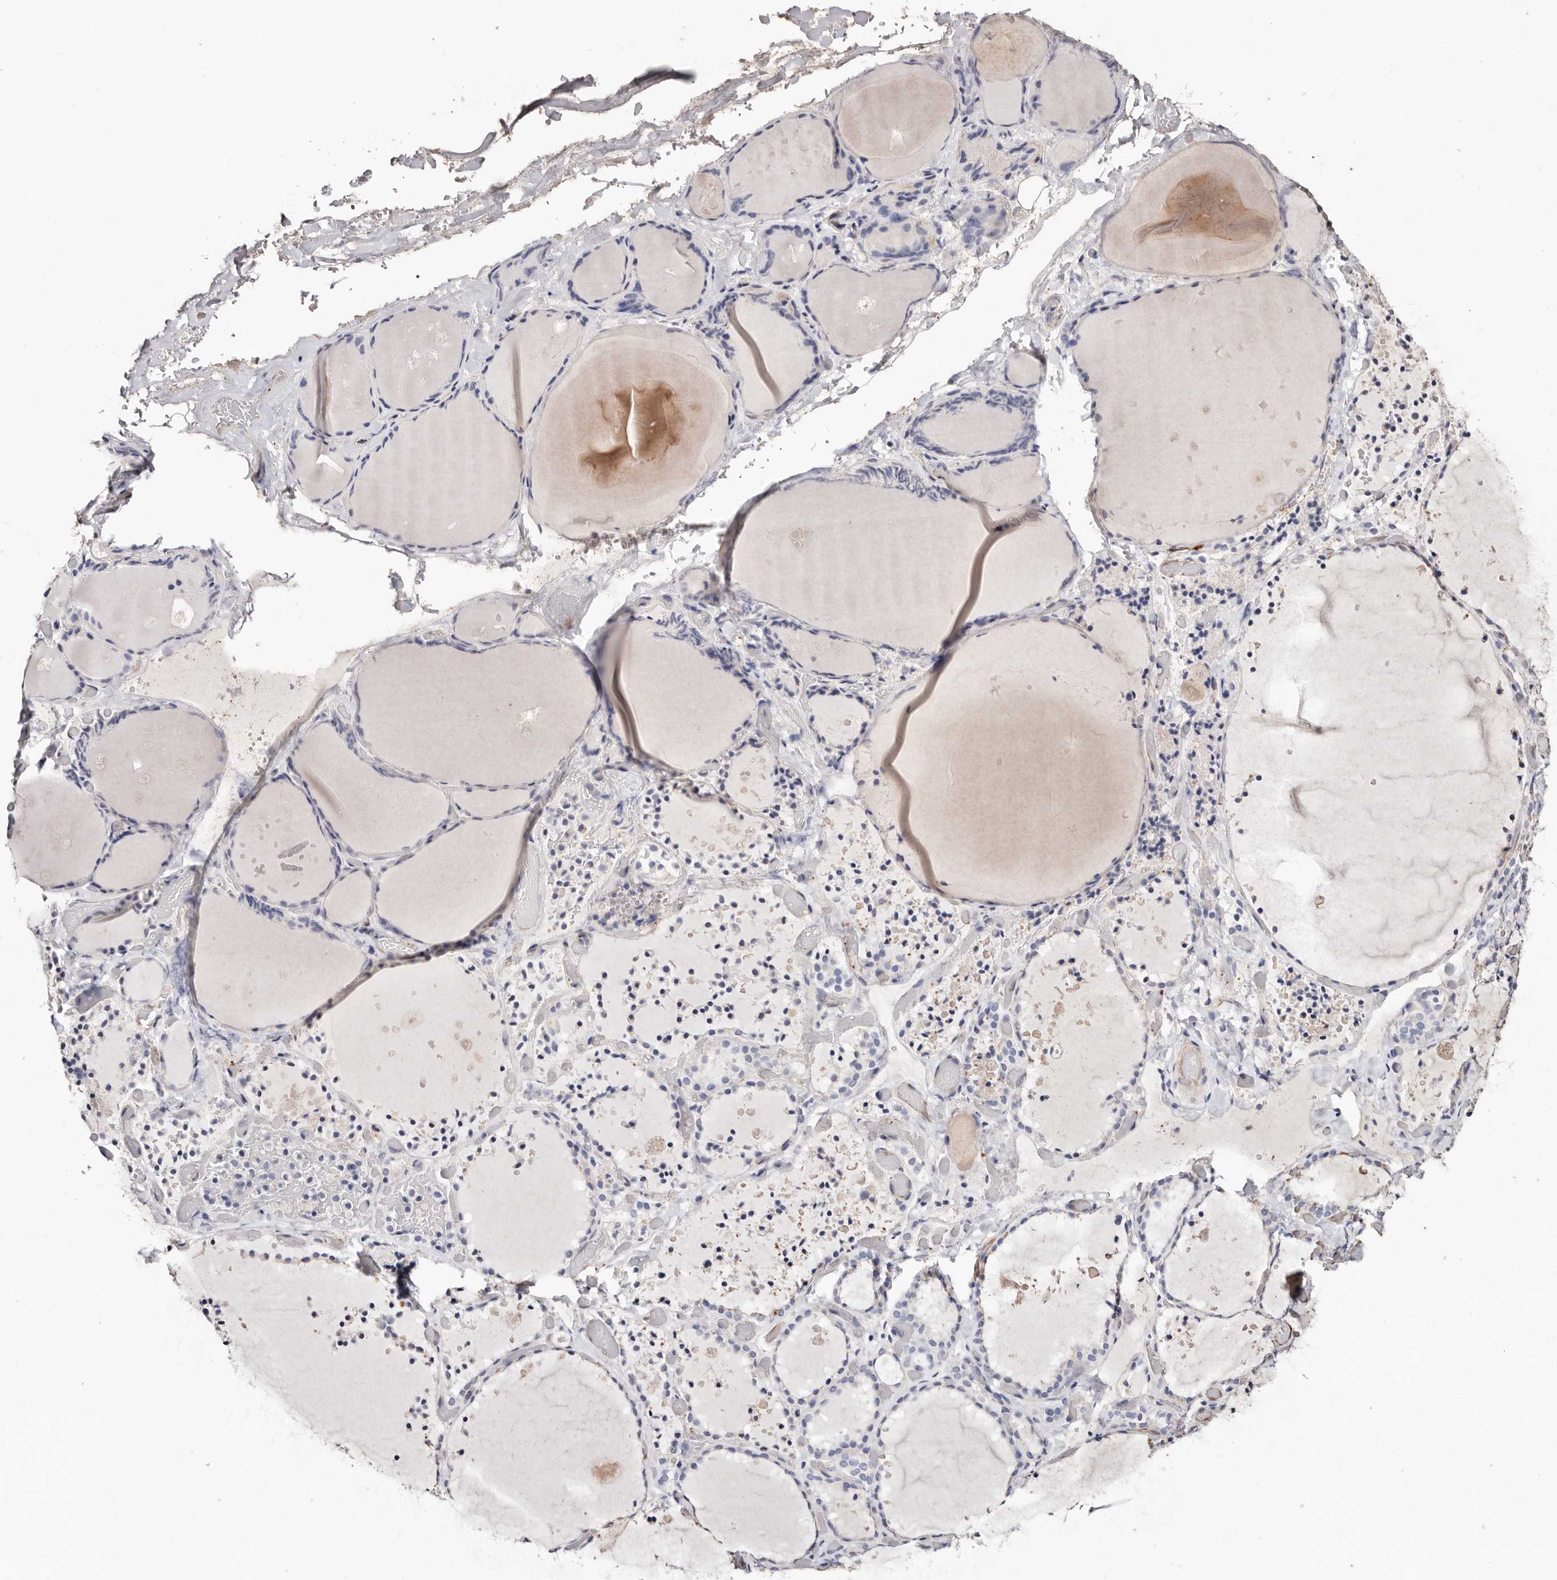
{"staining": {"intensity": "negative", "quantity": "none", "location": "none"}, "tissue": "thyroid gland", "cell_type": "Glandular cells", "image_type": "normal", "snomed": [{"axis": "morphology", "description": "Normal tissue, NOS"}, {"axis": "topography", "description": "Thyroid gland"}], "caption": "There is no significant staining in glandular cells of thyroid gland. (DAB IHC visualized using brightfield microscopy, high magnification).", "gene": "TGM2", "patient": {"sex": "female", "age": 44}}